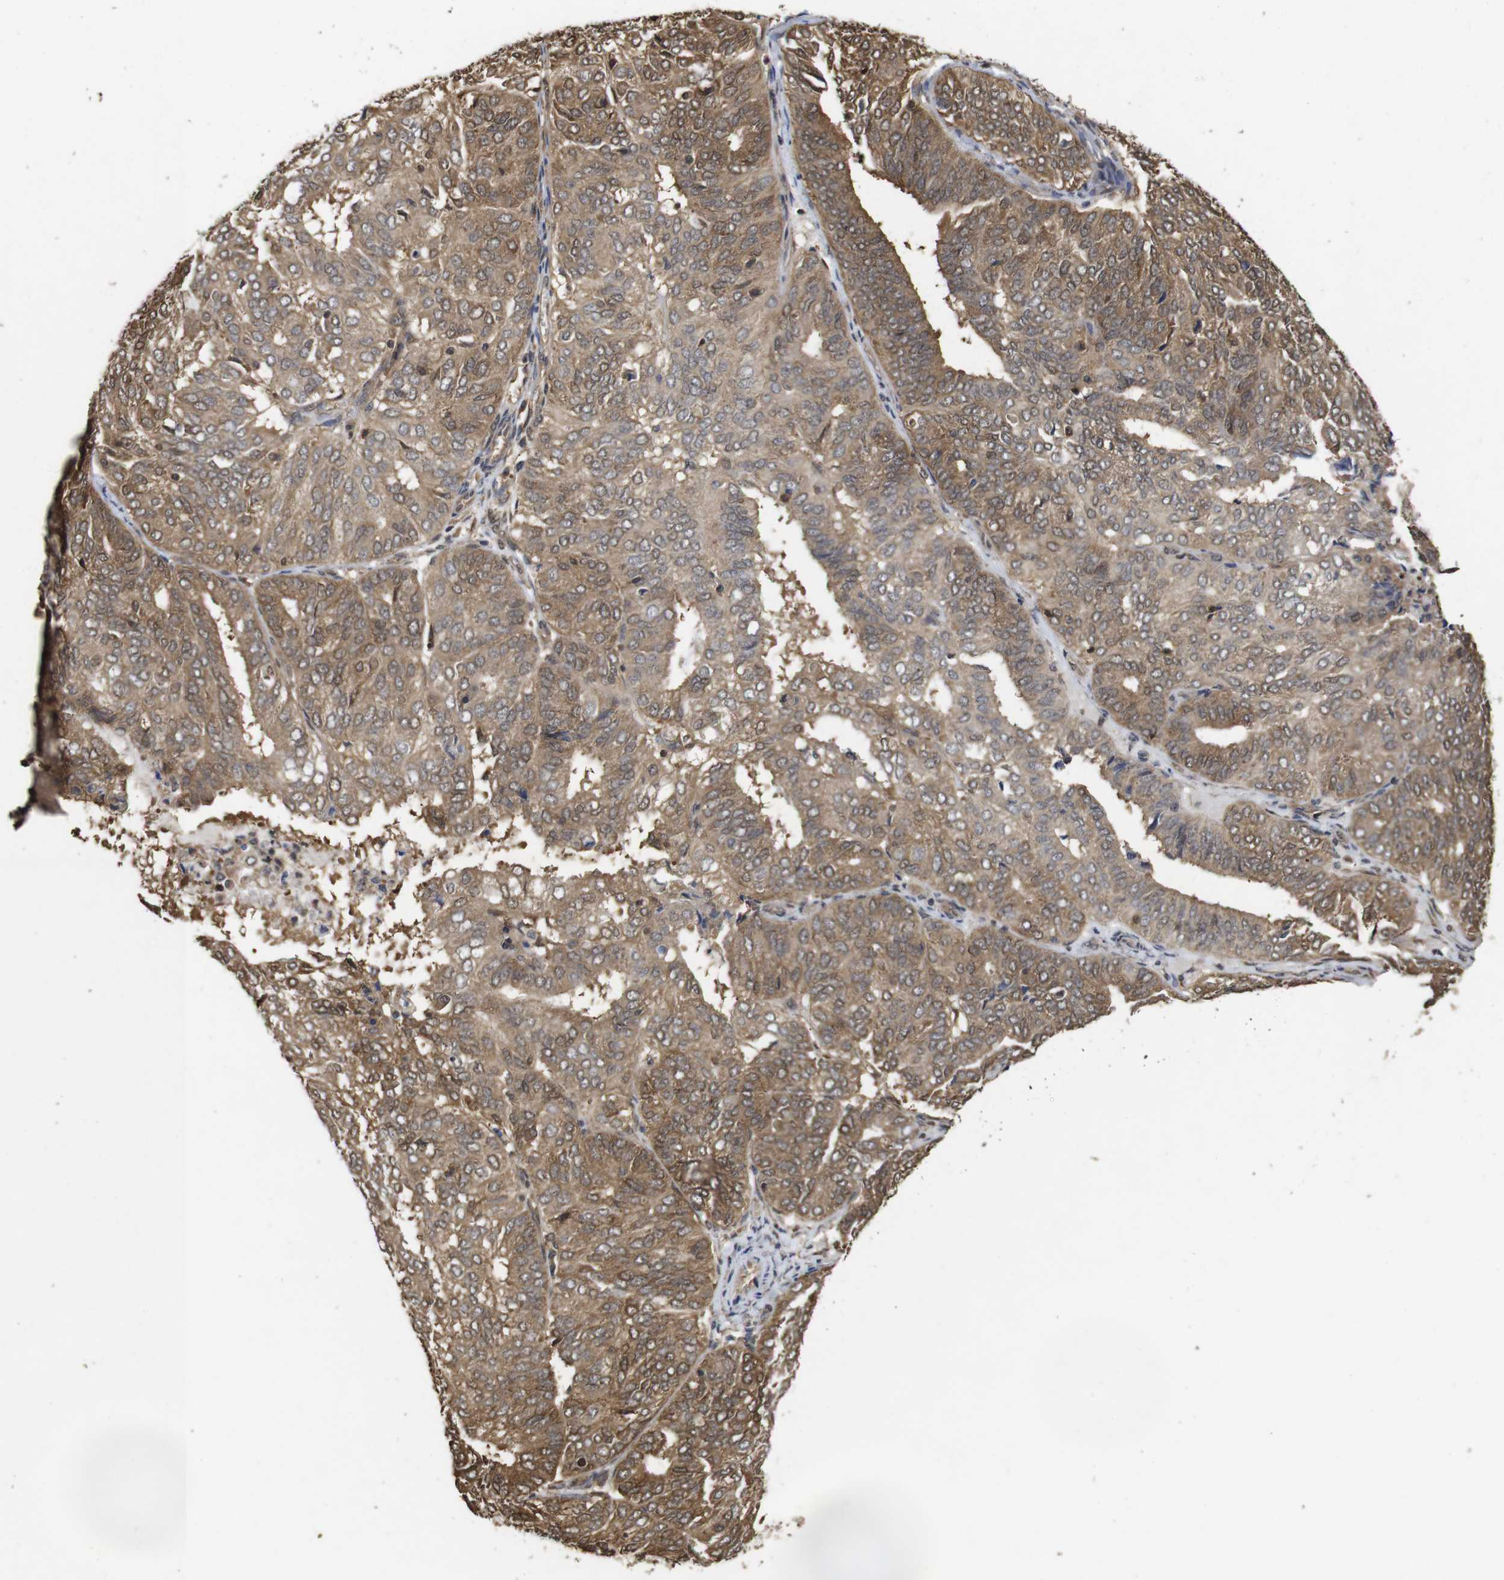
{"staining": {"intensity": "moderate", "quantity": ">75%", "location": "cytoplasmic/membranous,nuclear"}, "tissue": "endometrial cancer", "cell_type": "Tumor cells", "image_type": "cancer", "snomed": [{"axis": "morphology", "description": "Adenocarcinoma, NOS"}, {"axis": "topography", "description": "Uterus"}], "caption": "This is a photomicrograph of IHC staining of endometrial cancer (adenocarcinoma), which shows moderate expression in the cytoplasmic/membranous and nuclear of tumor cells.", "gene": "SUMO3", "patient": {"sex": "female", "age": 60}}